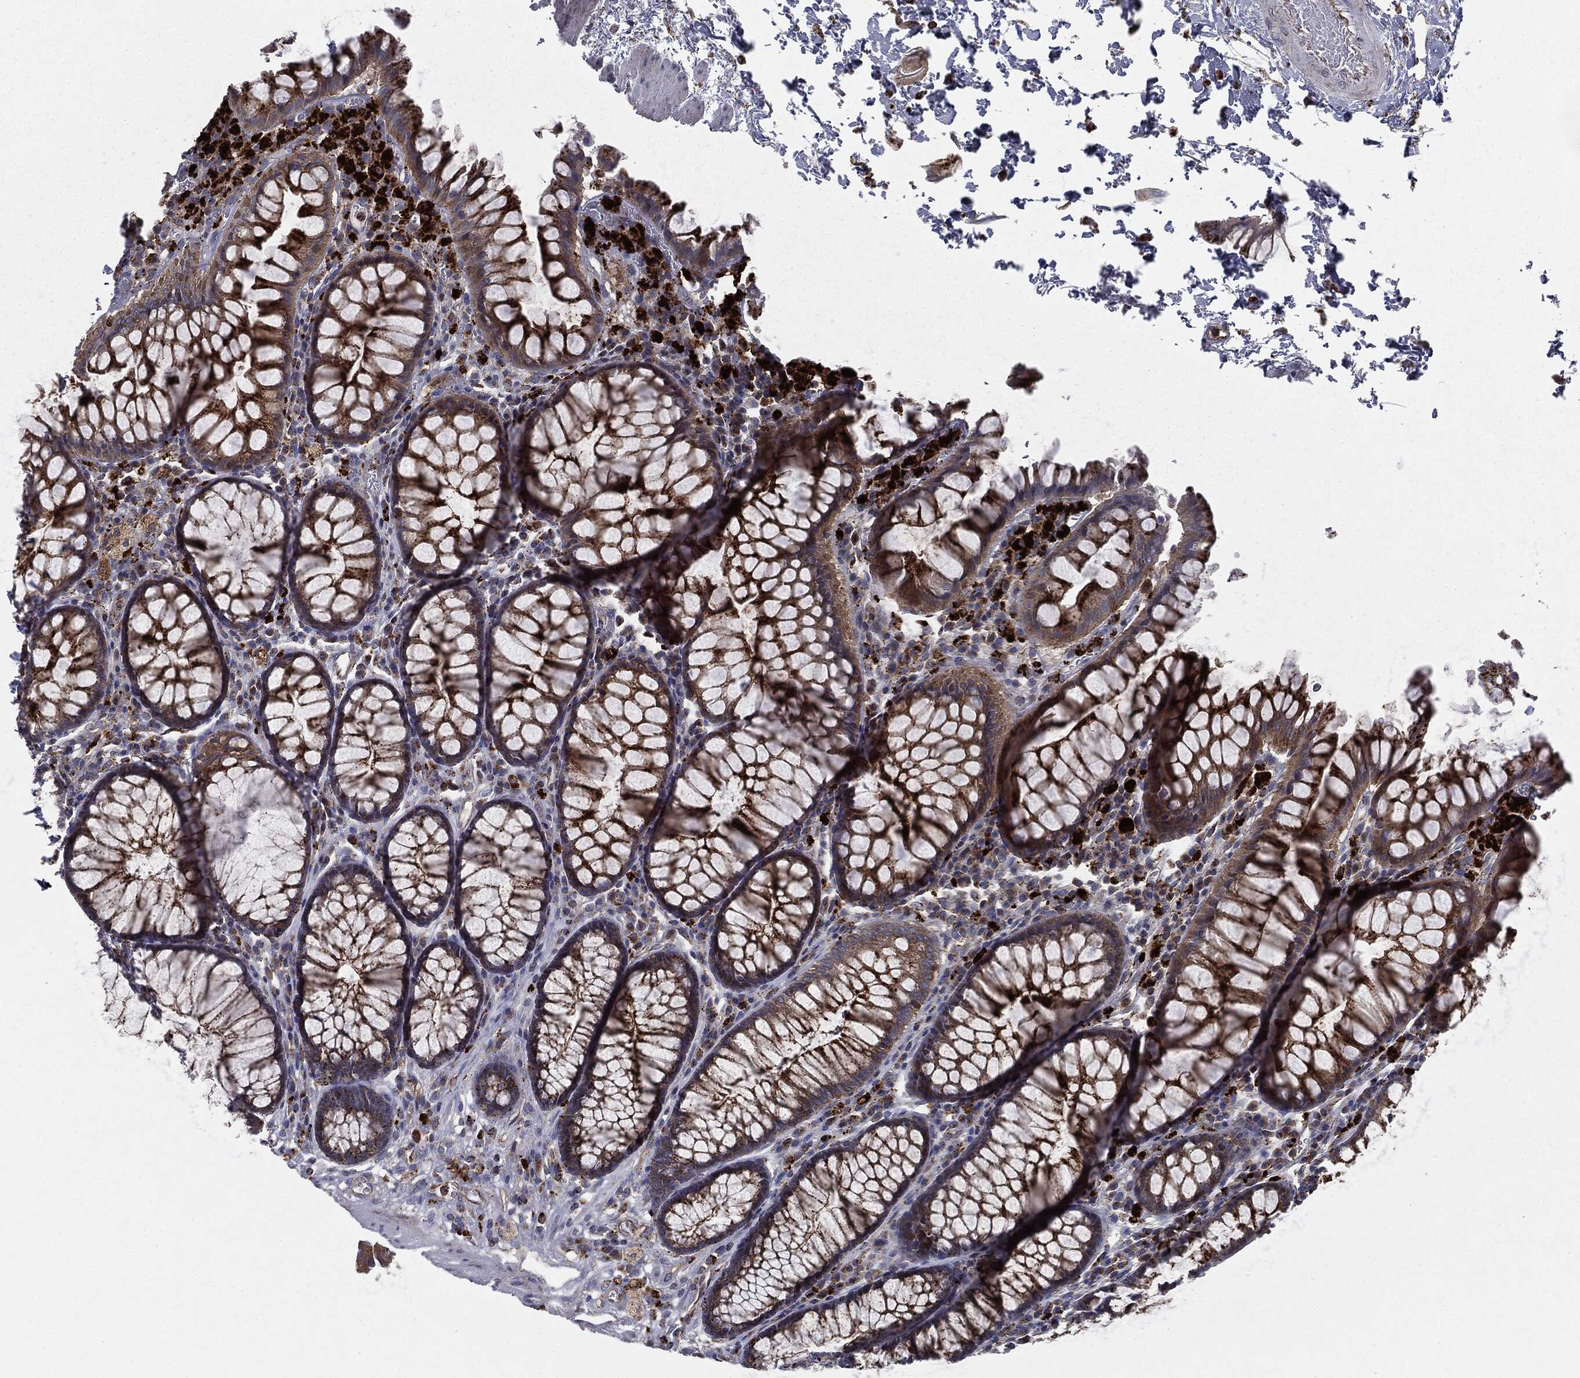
{"staining": {"intensity": "strong", "quantity": ">75%", "location": "cytoplasmic/membranous"}, "tissue": "rectum", "cell_type": "Glandular cells", "image_type": "normal", "snomed": [{"axis": "morphology", "description": "Normal tissue, NOS"}, {"axis": "topography", "description": "Rectum"}], "caption": "A micrograph showing strong cytoplasmic/membranous expression in approximately >75% of glandular cells in normal rectum, as visualized by brown immunohistochemical staining.", "gene": "CTSA", "patient": {"sex": "female", "age": 68}}